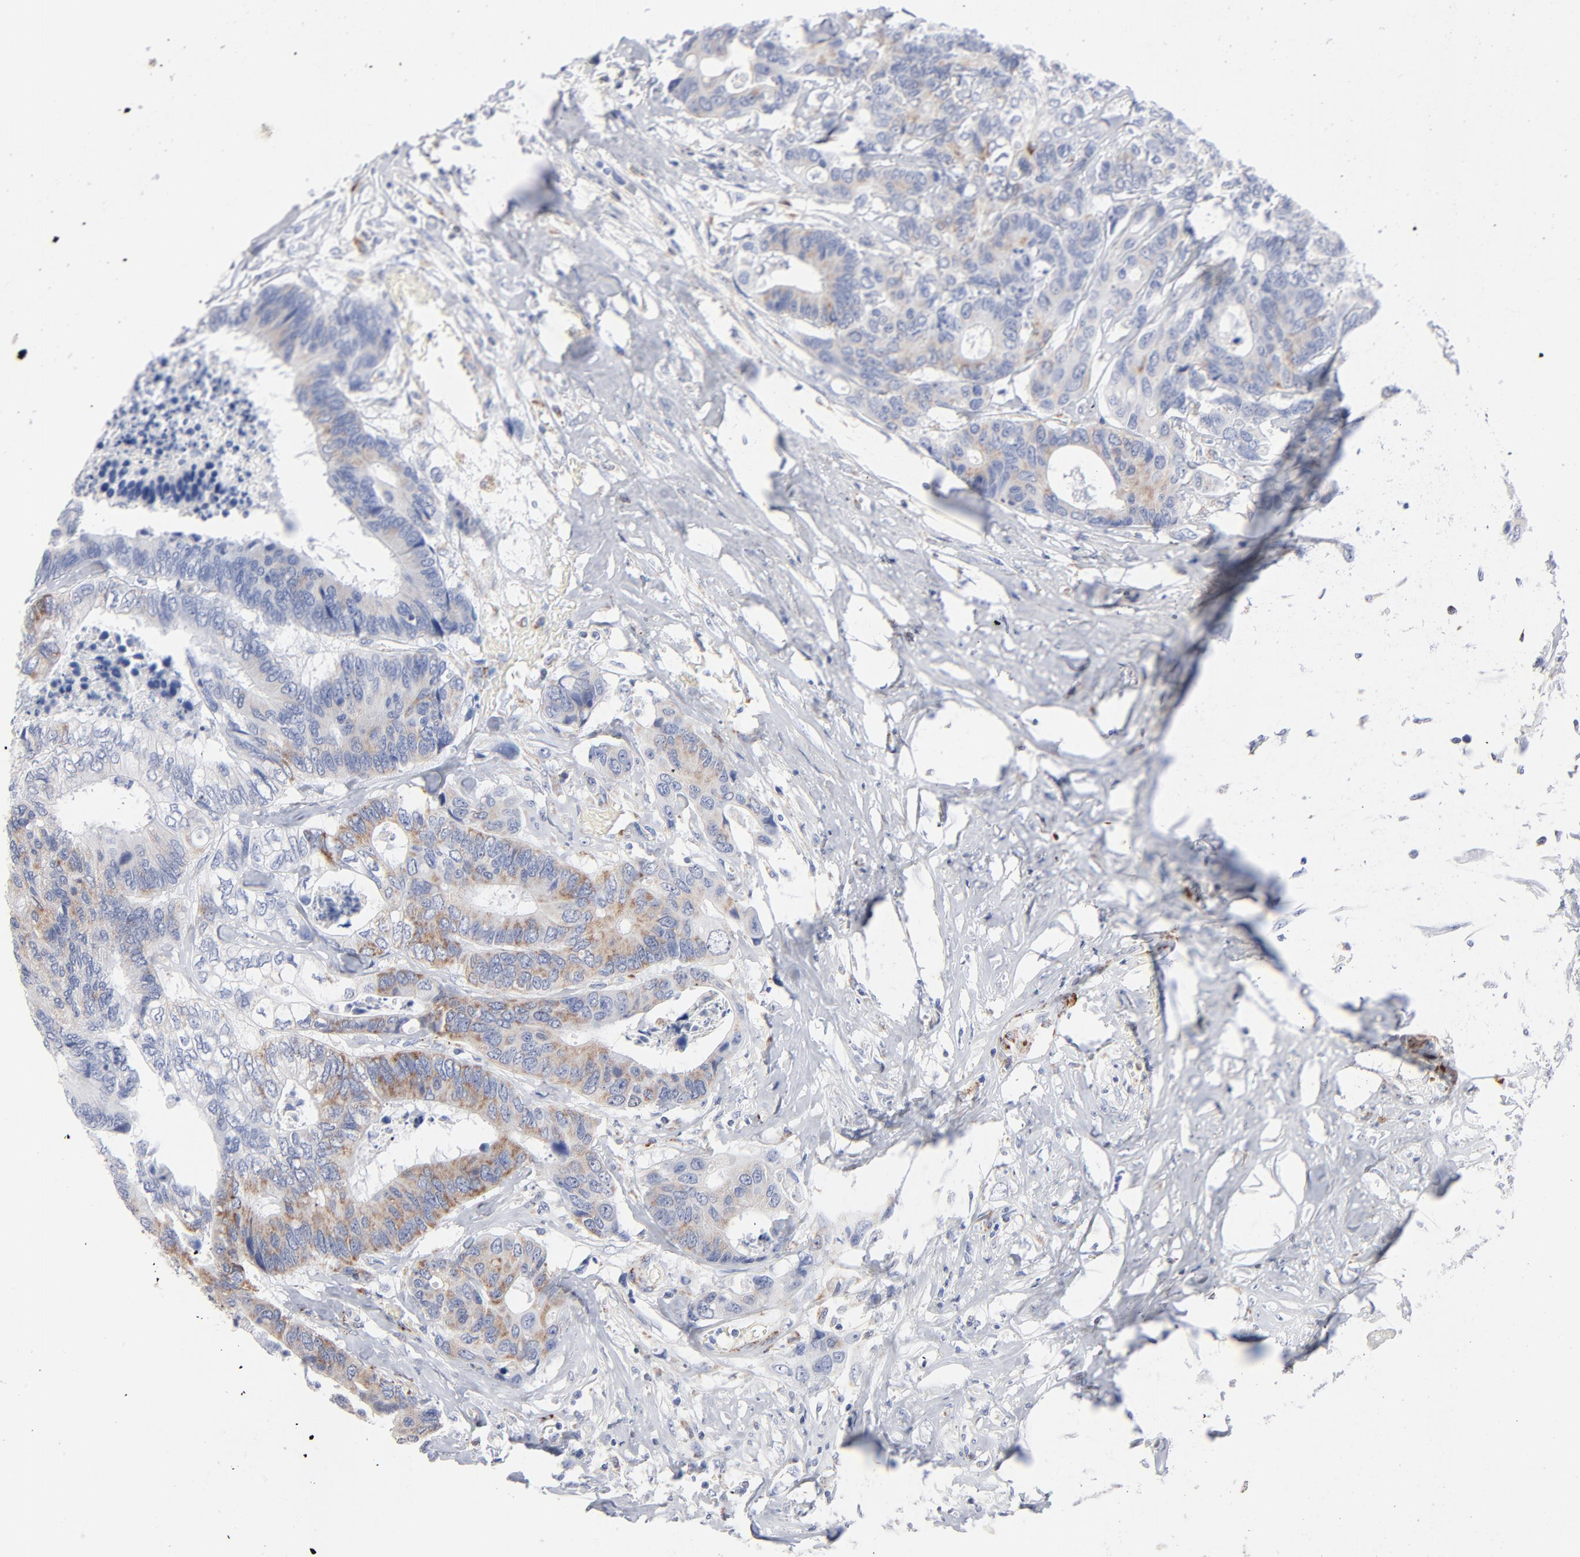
{"staining": {"intensity": "weak", "quantity": "<25%", "location": "cytoplasmic/membranous"}, "tissue": "colorectal cancer", "cell_type": "Tumor cells", "image_type": "cancer", "snomed": [{"axis": "morphology", "description": "Adenocarcinoma, NOS"}, {"axis": "topography", "description": "Rectum"}], "caption": "IHC image of adenocarcinoma (colorectal) stained for a protein (brown), which shows no expression in tumor cells.", "gene": "CHCHD10", "patient": {"sex": "male", "age": 55}}